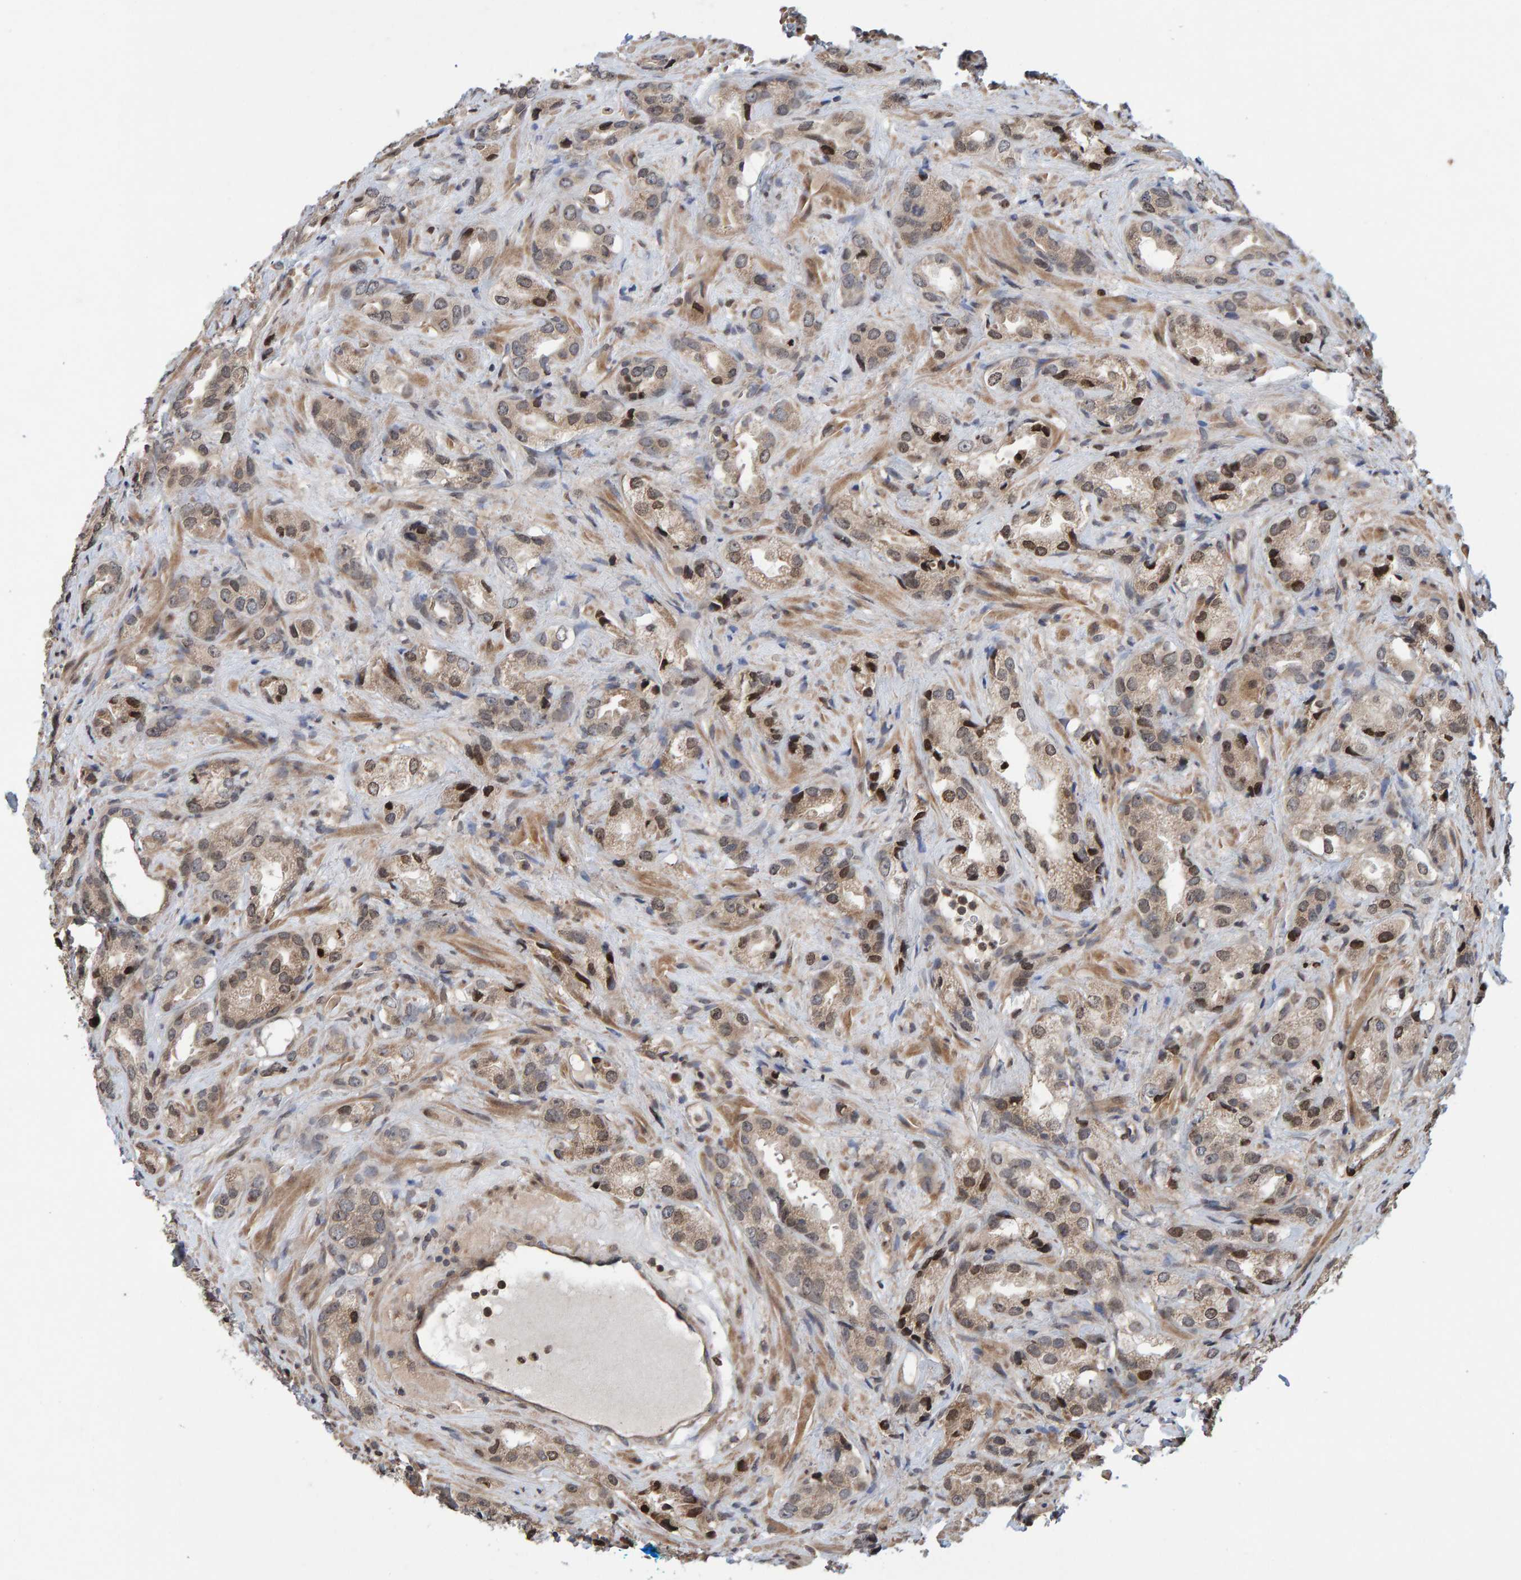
{"staining": {"intensity": "weak", "quantity": ">75%", "location": "cytoplasmic/membranous,nuclear"}, "tissue": "prostate cancer", "cell_type": "Tumor cells", "image_type": "cancer", "snomed": [{"axis": "morphology", "description": "Adenocarcinoma, High grade"}, {"axis": "topography", "description": "Prostate"}], "caption": "Immunohistochemical staining of prostate high-grade adenocarcinoma displays low levels of weak cytoplasmic/membranous and nuclear expression in about >75% of tumor cells. The staining is performed using DAB (3,3'-diaminobenzidine) brown chromogen to label protein expression. The nuclei are counter-stained blue using hematoxylin.", "gene": "GAB2", "patient": {"sex": "male", "age": 63}}